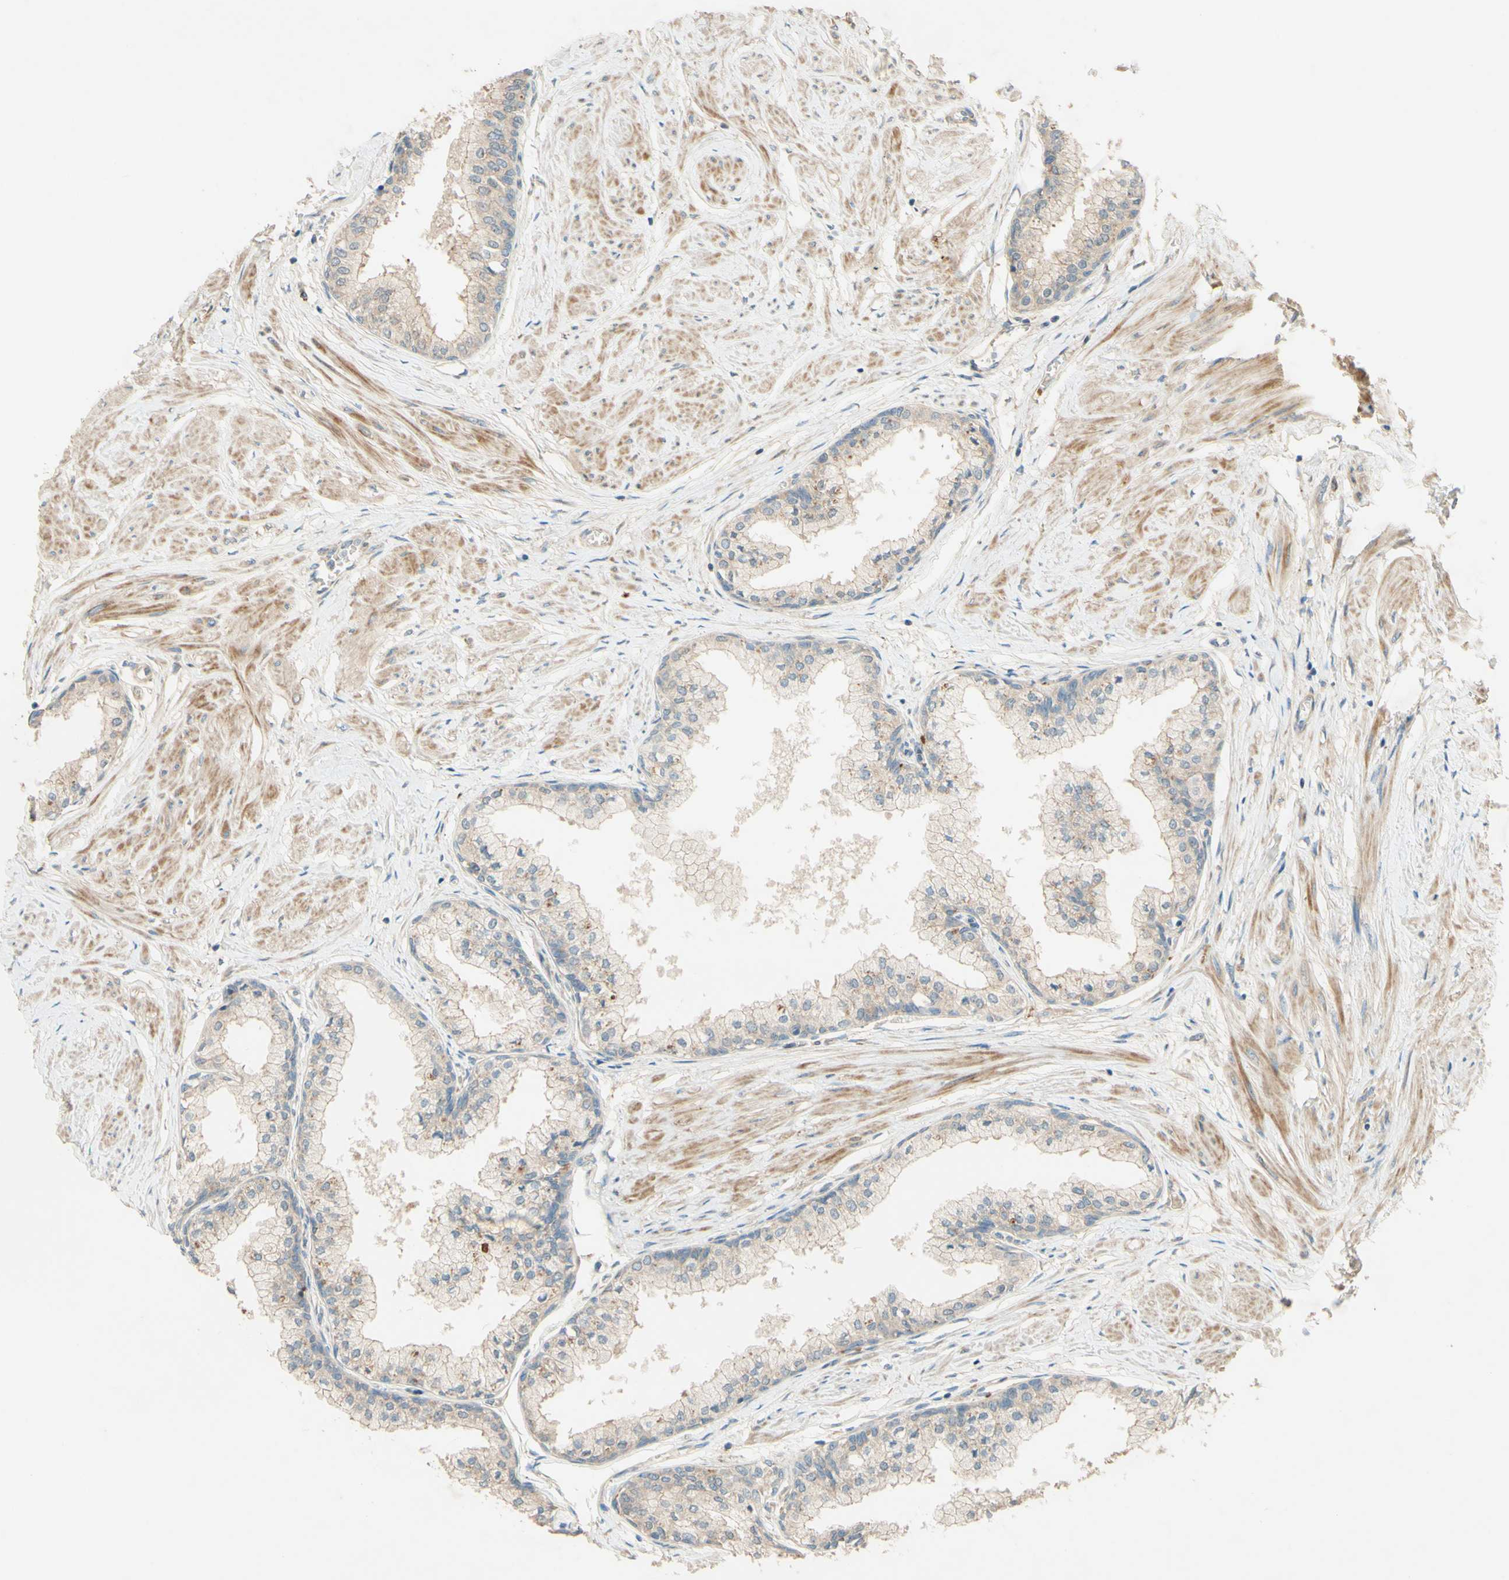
{"staining": {"intensity": "weak", "quantity": ">75%", "location": "cytoplasmic/membranous"}, "tissue": "prostate", "cell_type": "Glandular cells", "image_type": "normal", "snomed": [{"axis": "morphology", "description": "Normal tissue, NOS"}, {"axis": "topography", "description": "Prostate"}, {"axis": "topography", "description": "Seminal veicle"}], "caption": "This histopathology image shows immunohistochemistry staining of normal human prostate, with low weak cytoplasmic/membranous expression in approximately >75% of glandular cells.", "gene": "ADAM17", "patient": {"sex": "male", "age": 60}}